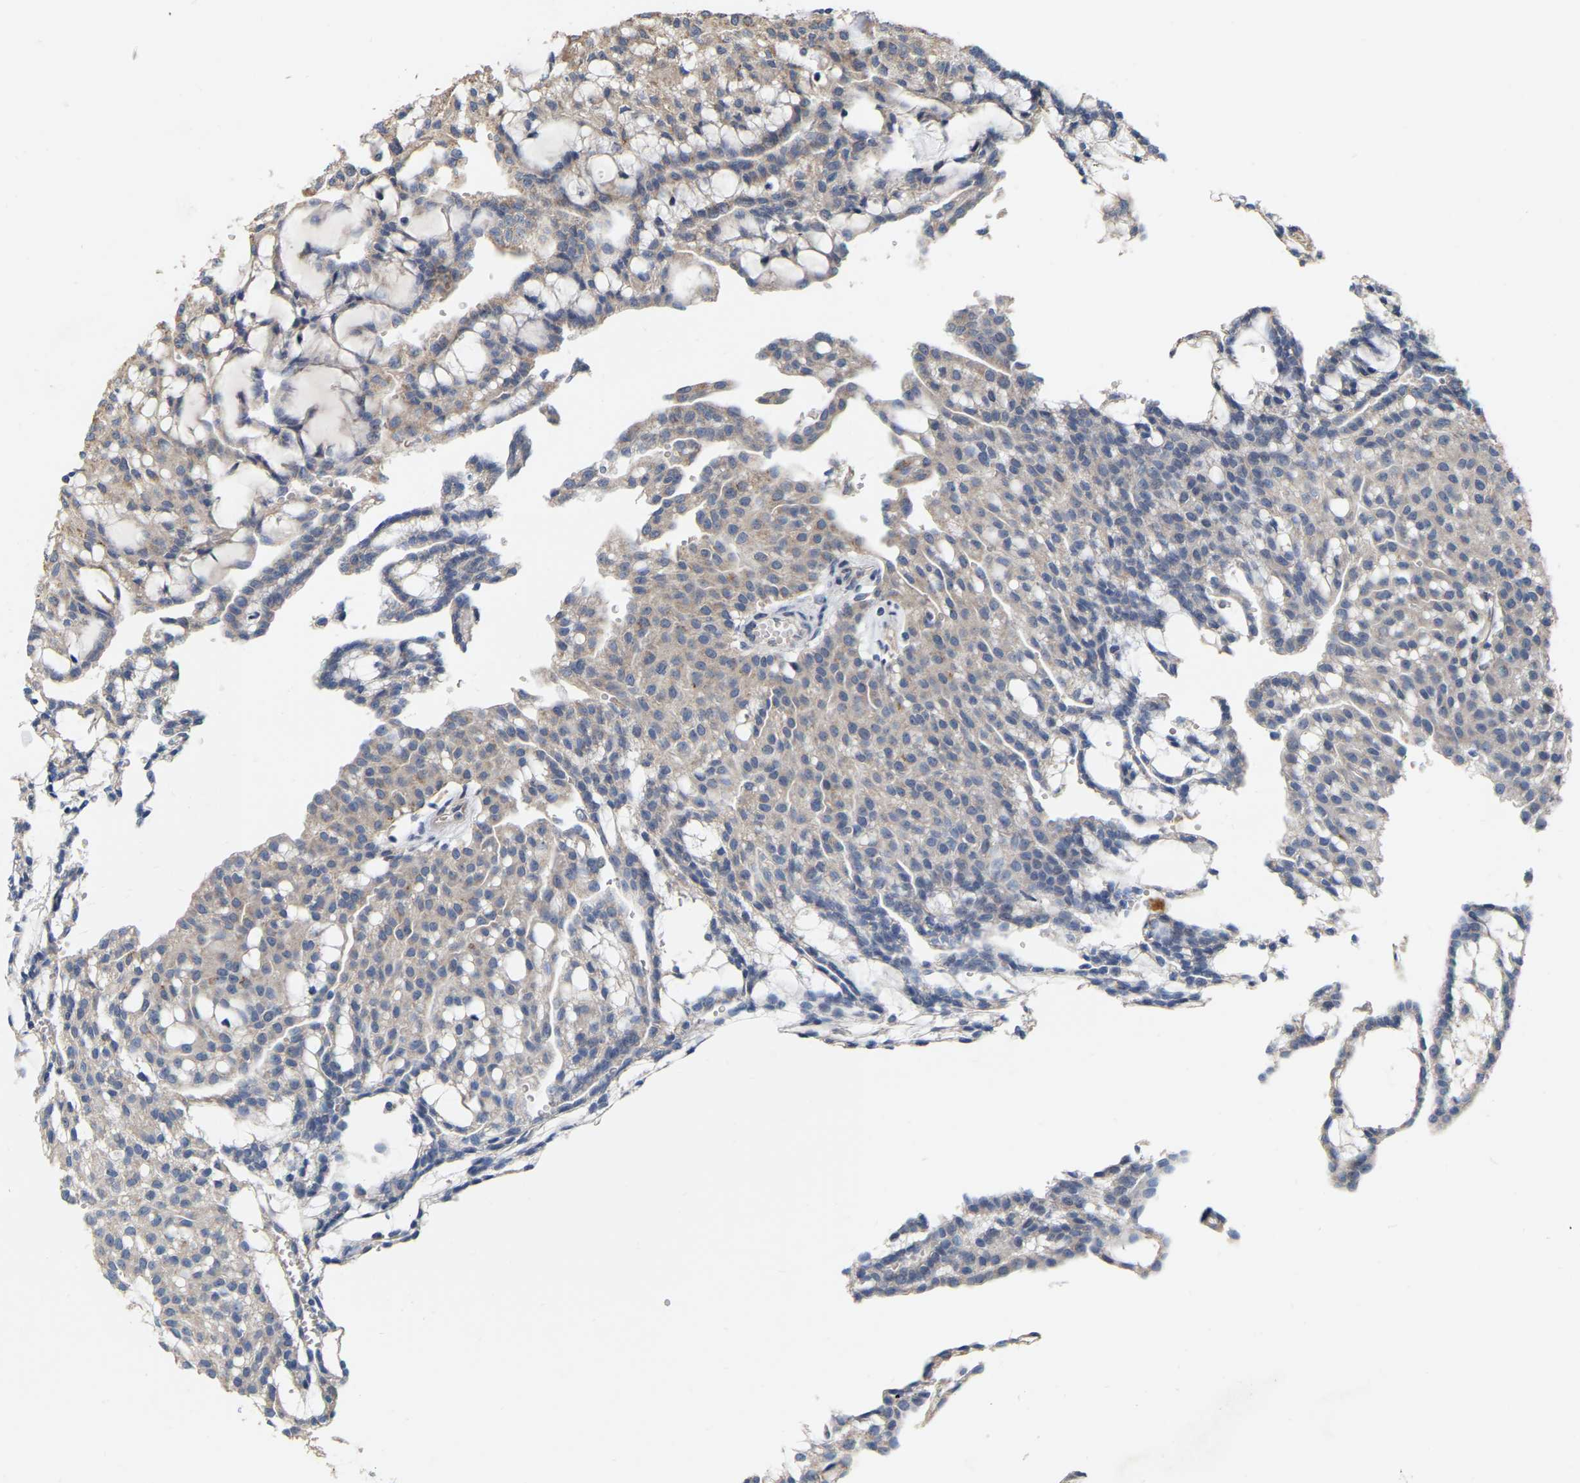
{"staining": {"intensity": "weak", "quantity": "25%-75%", "location": "cytoplasmic/membranous"}, "tissue": "renal cancer", "cell_type": "Tumor cells", "image_type": "cancer", "snomed": [{"axis": "morphology", "description": "Adenocarcinoma, NOS"}, {"axis": "topography", "description": "Kidney"}], "caption": "Protein analysis of adenocarcinoma (renal) tissue displays weak cytoplasmic/membranous staining in approximately 25%-75% of tumor cells.", "gene": "SSH1", "patient": {"sex": "male", "age": 63}}